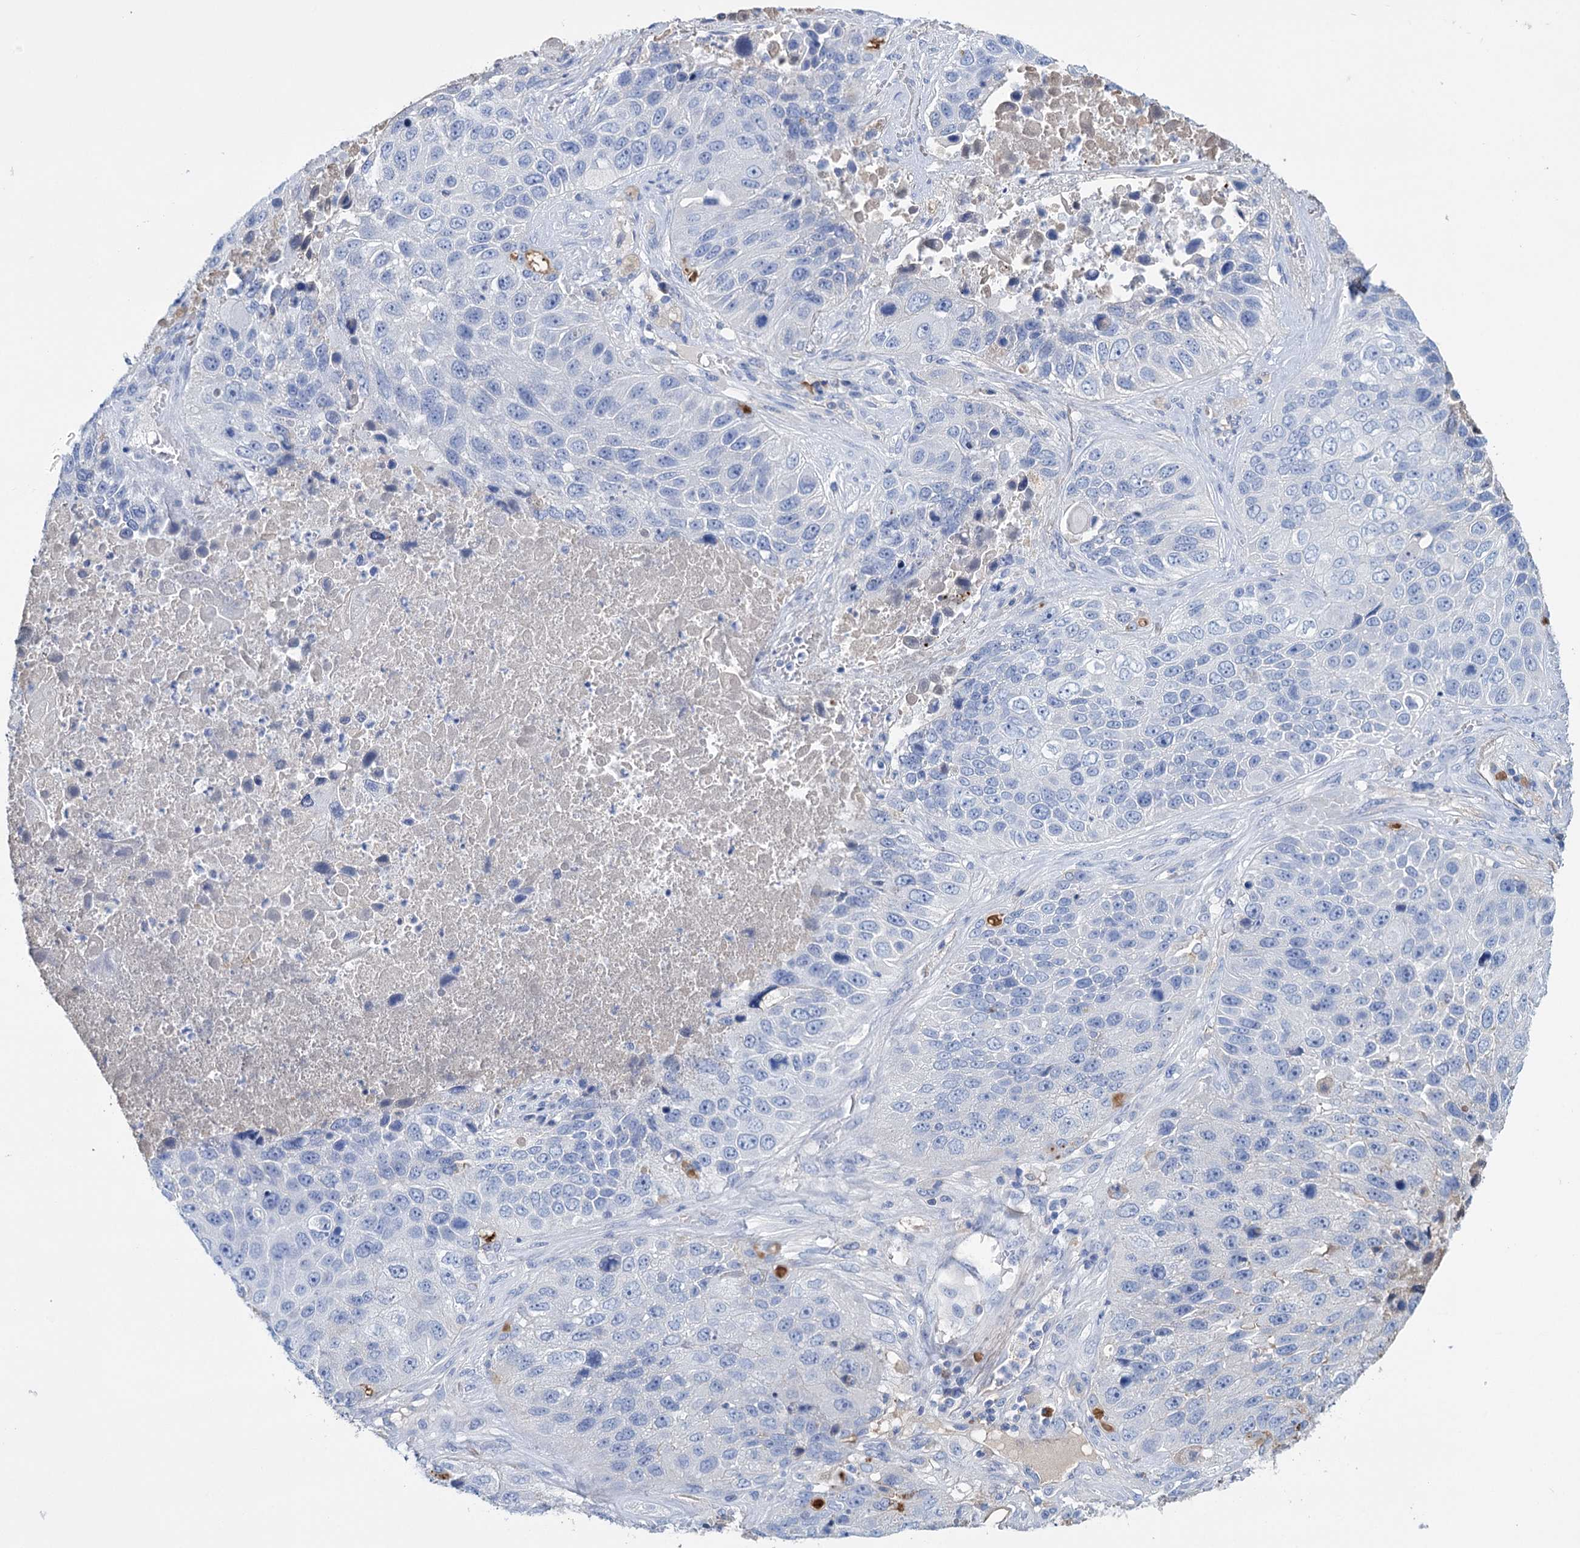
{"staining": {"intensity": "negative", "quantity": "none", "location": "none"}, "tissue": "lung cancer", "cell_type": "Tumor cells", "image_type": "cancer", "snomed": [{"axis": "morphology", "description": "Squamous cell carcinoma, NOS"}, {"axis": "topography", "description": "Lung"}], "caption": "There is no significant expression in tumor cells of squamous cell carcinoma (lung).", "gene": "FBXW12", "patient": {"sex": "male", "age": 61}}